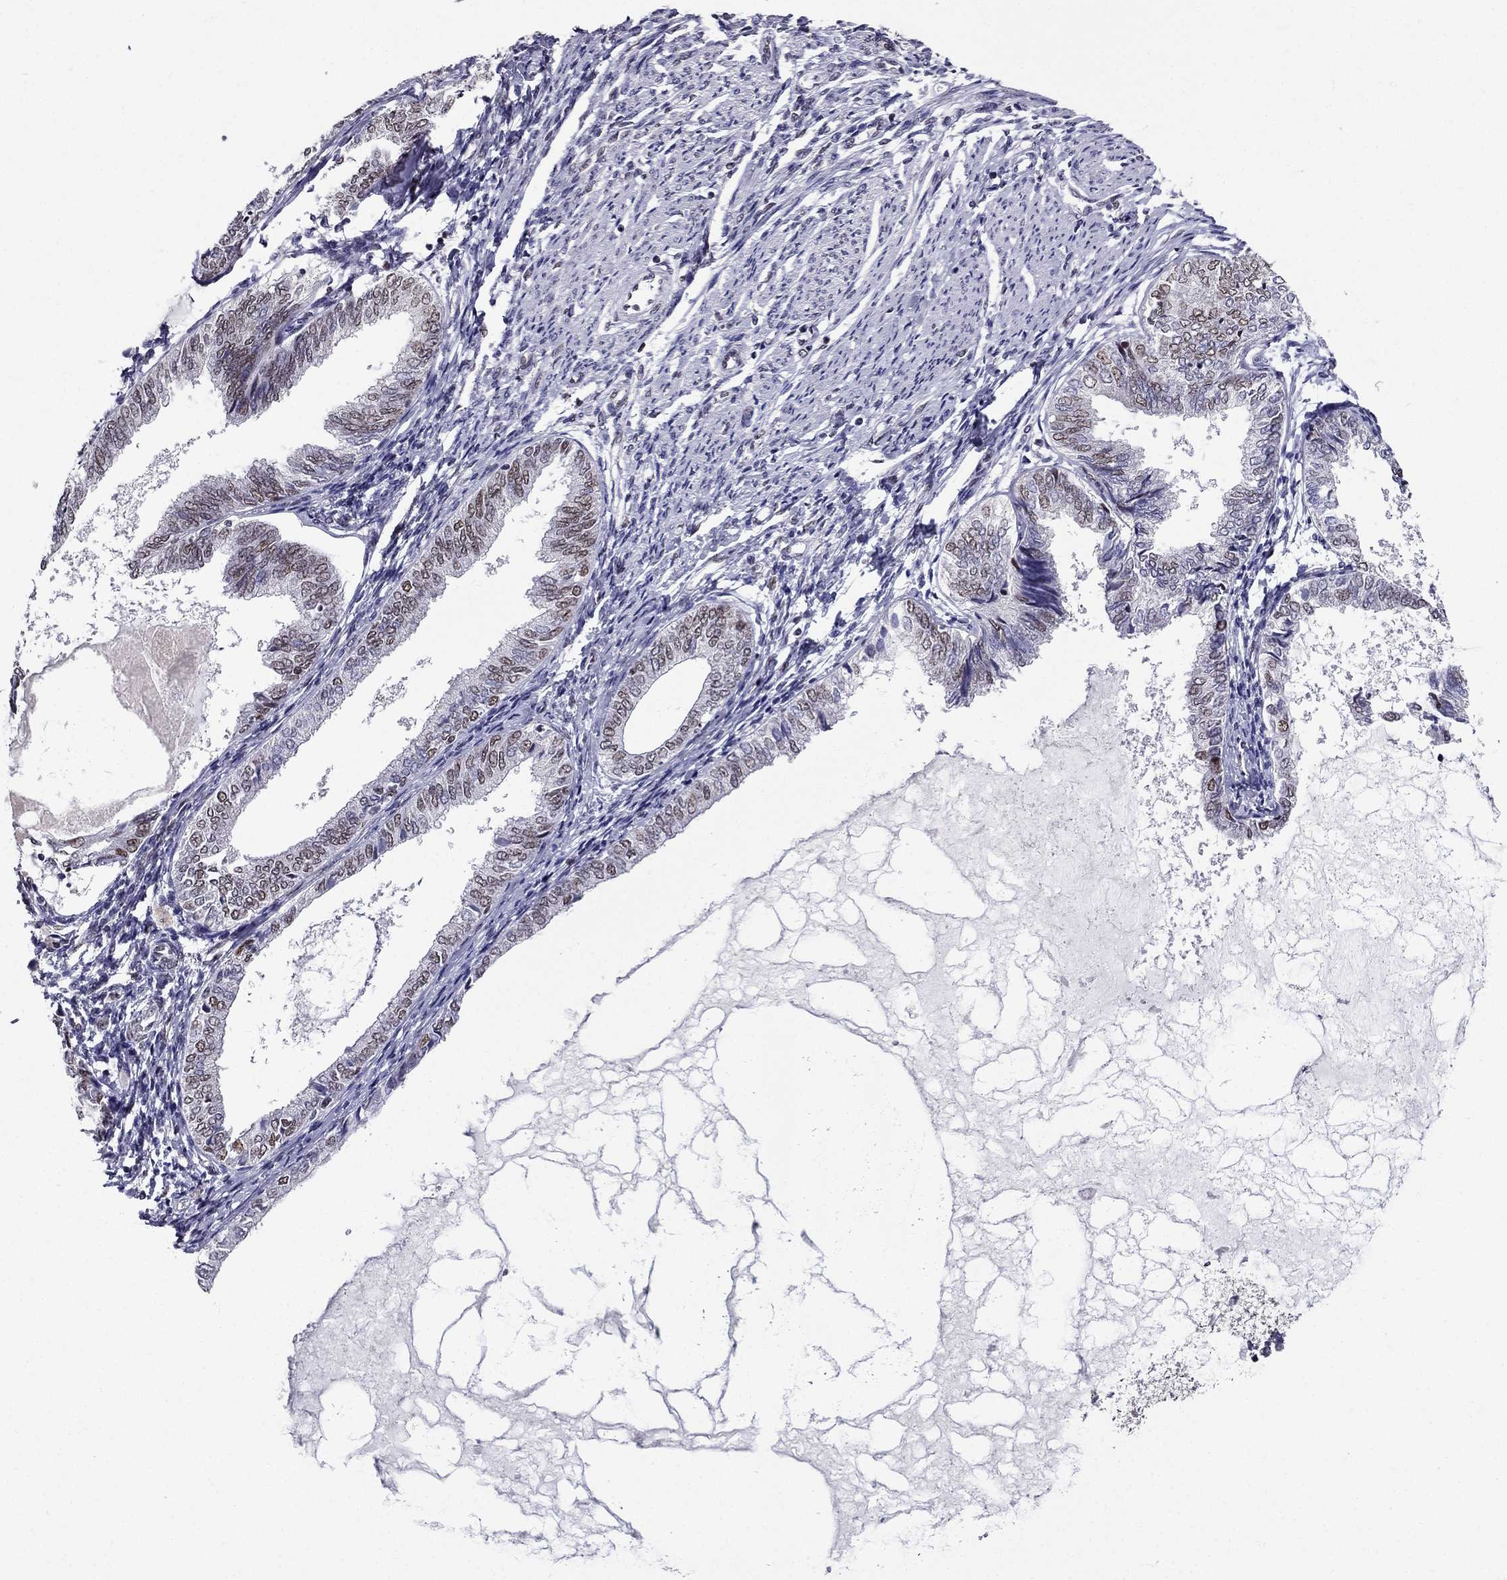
{"staining": {"intensity": "moderate", "quantity": "<25%", "location": "nuclear"}, "tissue": "endometrial cancer", "cell_type": "Tumor cells", "image_type": "cancer", "snomed": [{"axis": "morphology", "description": "Adenocarcinoma, NOS"}, {"axis": "topography", "description": "Endometrium"}], "caption": "This is an image of immunohistochemistry staining of endometrial adenocarcinoma, which shows moderate expression in the nuclear of tumor cells.", "gene": "ZNF420", "patient": {"sex": "female", "age": 68}}